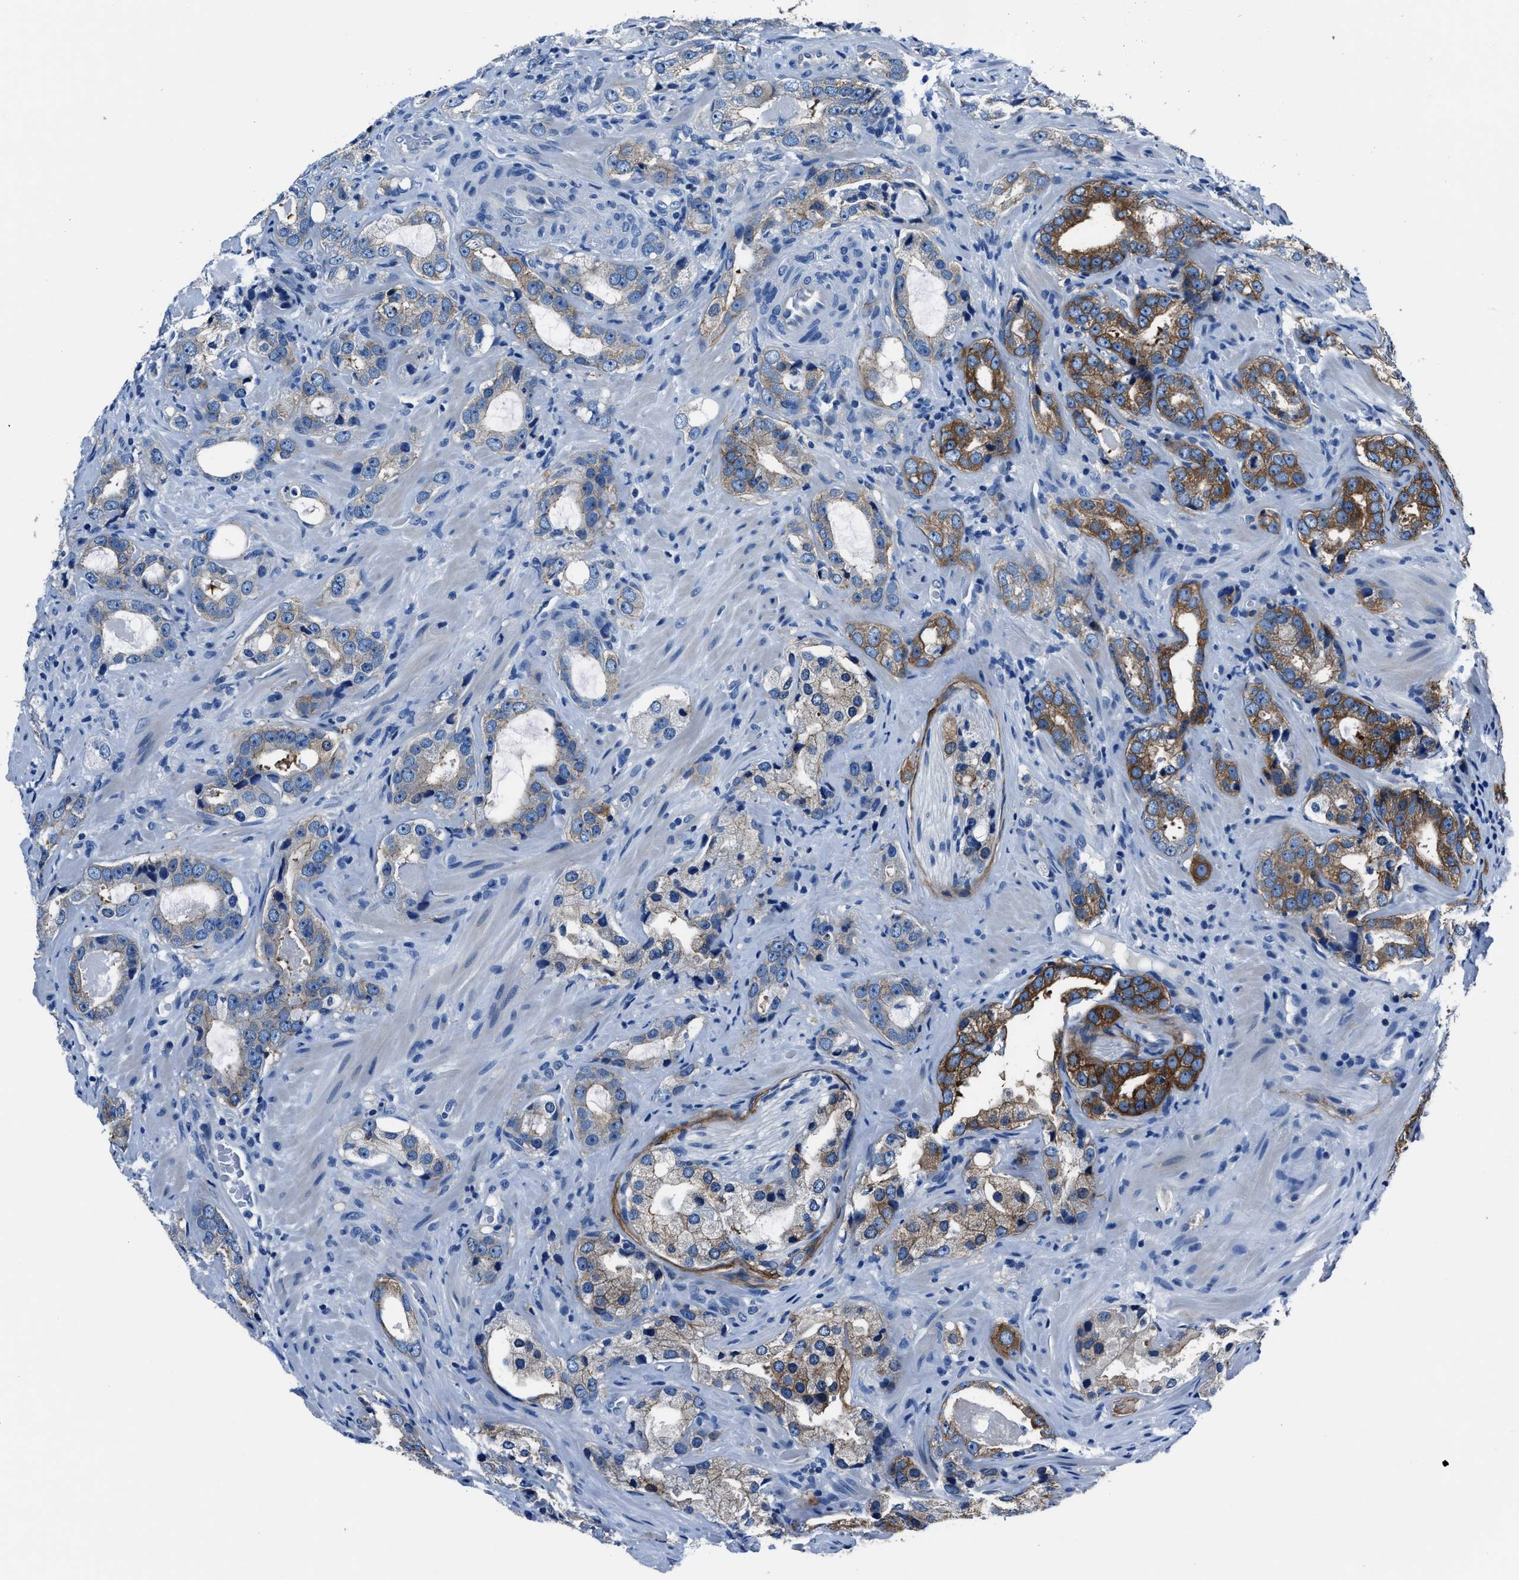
{"staining": {"intensity": "moderate", "quantity": ">75%", "location": "cytoplasmic/membranous"}, "tissue": "prostate cancer", "cell_type": "Tumor cells", "image_type": "cancer", "snomed": [{"axis": "morphology", "description": "Adenocarcinoma, High grade"}, {"axis": "topography", "description": "Prostate"}], "caption": "Brown immunohistochemical staining in prostate cancer (adenocarcinoma (high-grade)) exhibits moderate cytoplasmic/membranous positivity in about >75% of tumor cells.", "gene": "LMO7", "patient": {"sex": "male", "age": 63}}